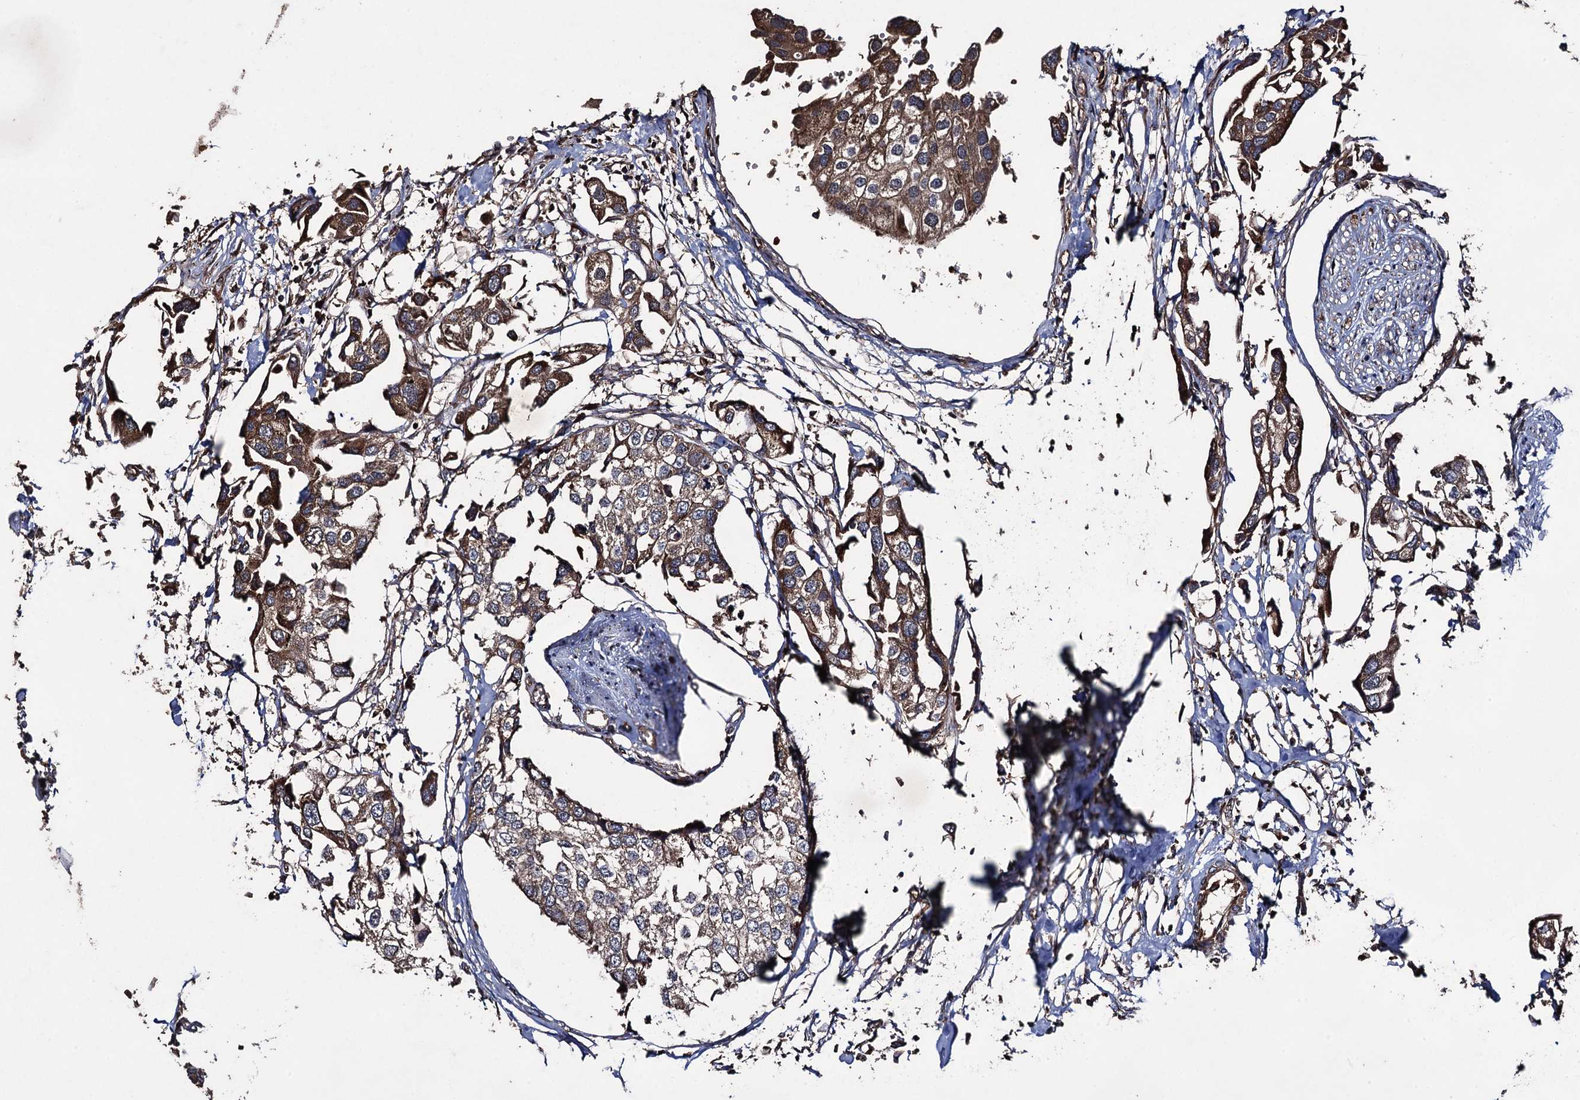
{"staining": {"intensity": "moderate", "quantity": ">75%", "location": "cytoplasmic/membranous"}, "tissue": "urothelial cancer", "cell_type": "Tumor cells", "image_type": "cancer", "snomed": [{"axis": "morphology", "description": "Urothelial carcinoma, High grade"}, {"axis": "topography", "description": "Urinary bladder"}], "caption": "Protein staining of urothelial carcinoma (high-grade) tissue demonstrates moderate cytoplasmic/membranous staining in approximately >75% of tumor cells. (brown staining indicates protein expression, while blue staining denotes nuclei).", "gene": "TXNDC11", "patient": {"sex": "male", "age": 64}}